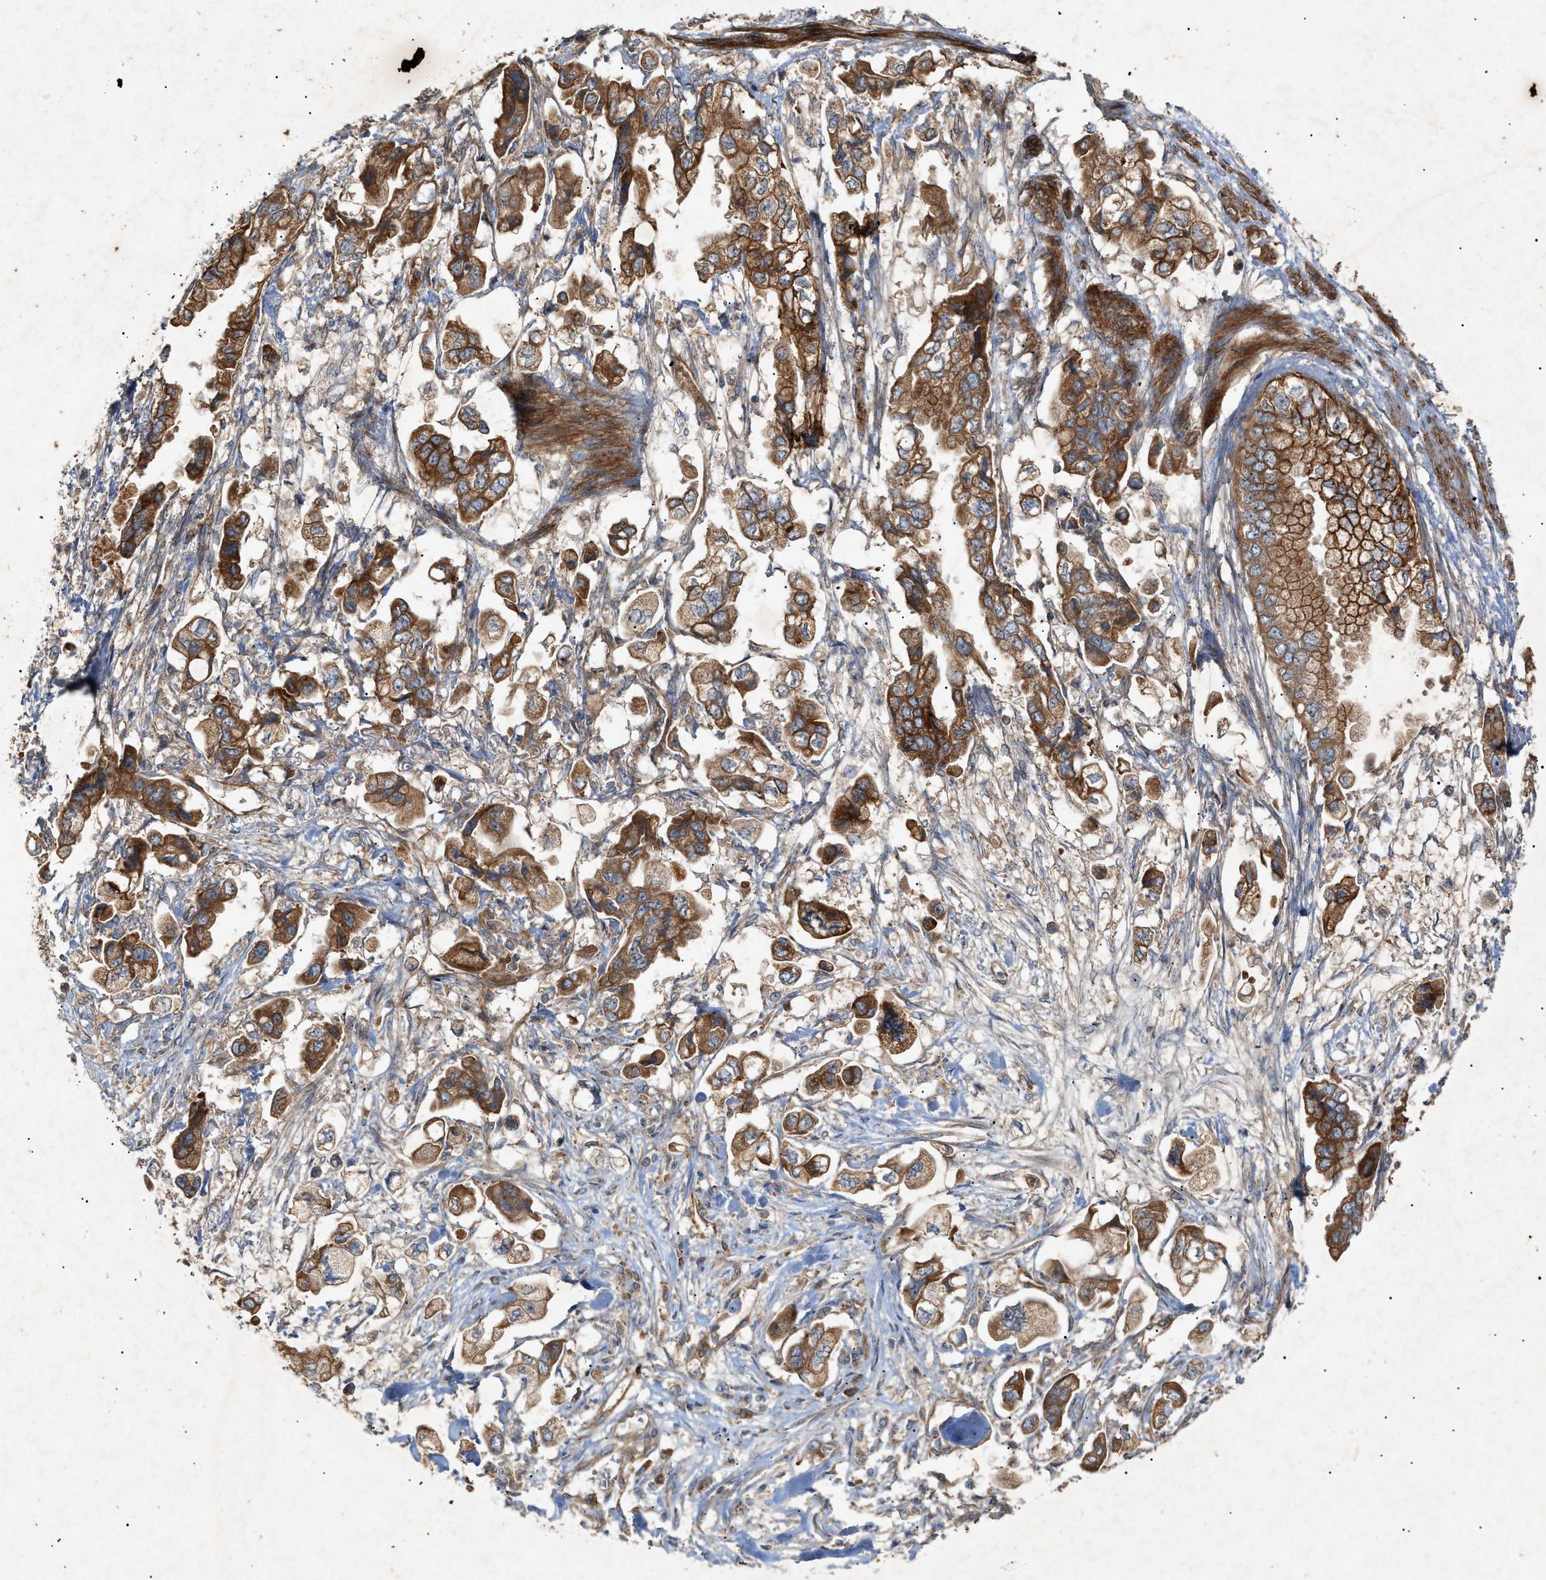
{"staining": {"intensity": "strong", "quantity": ">75%", "location": "cytoplasmic/membranous"}, "tissue": "stomach cancer", "cell_type": "Tumor cells", "image_type": "cancer", "snomed": [{"axis": "morphology", "description": "Adenocarcinoma, NOS"}, {"axis": "topography", "description": "Stomach"}], "caption": "IHC staining of stomach cancer (adenocarcinoma), which displays high levels of strong cytoplasmic/membranous expression in about >75% of tumor cells indicating strong cytoplasmic/membranous protein expression. The staining was performed using DAB (3,3'-diaminobenzidine) (brown) for protein detection and nuclei were counterstained in hematoxylin (blue).", "gene": "MTCH1", "patient": {"sex": "male", "age": 62}}